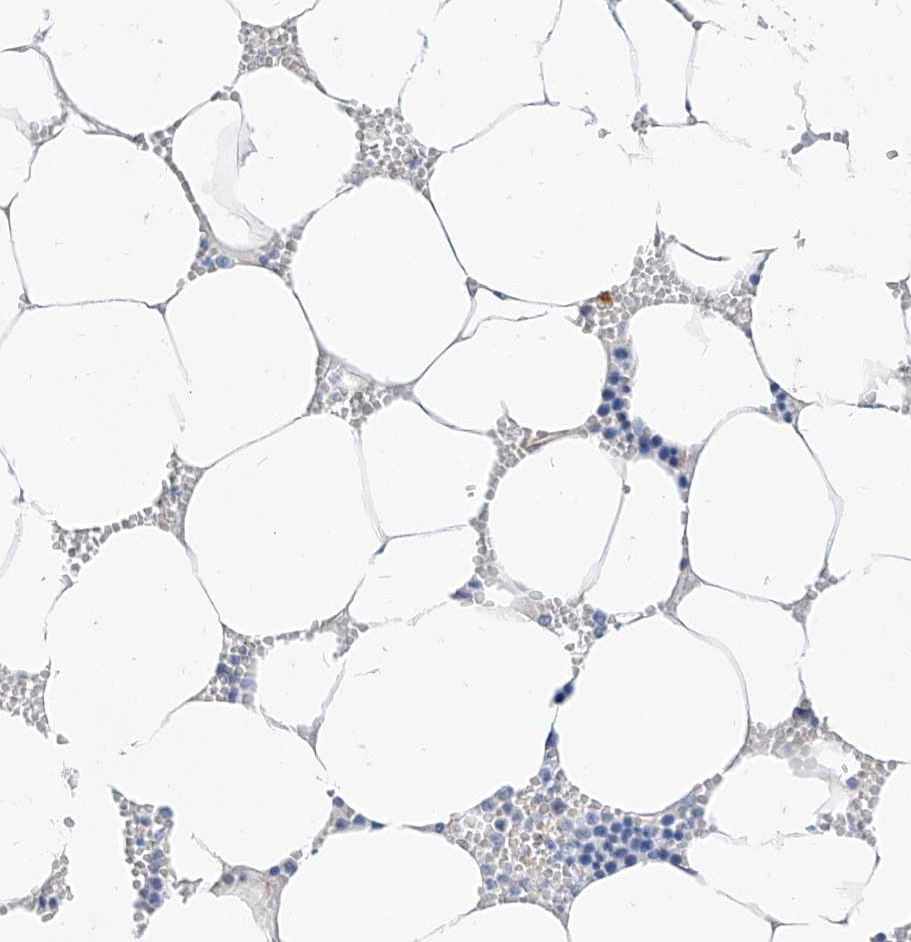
{"staining": {"intensity": "negative", "quantity": "none", "location": "none"}, "tissue": "bone marrow", "cell_type": "Hematopoietic cells", "image_type": "normal", "snomed": [{"axis": "morphology", "description": "Normal tissue, NOS"}, {"axis": "topography", "description": "Bone marrow"}], "caption": "Image shows no protein expression in hematopoietic cells of unremarkable bone marrow. The staining is performed using DAB (3,3'-diaminobenzidine) brown chromogen with nuclei counter-stained in using hematoxylin.", "gene": "SCGB2A1", "patient": {"sex": "male", "age": 70}}